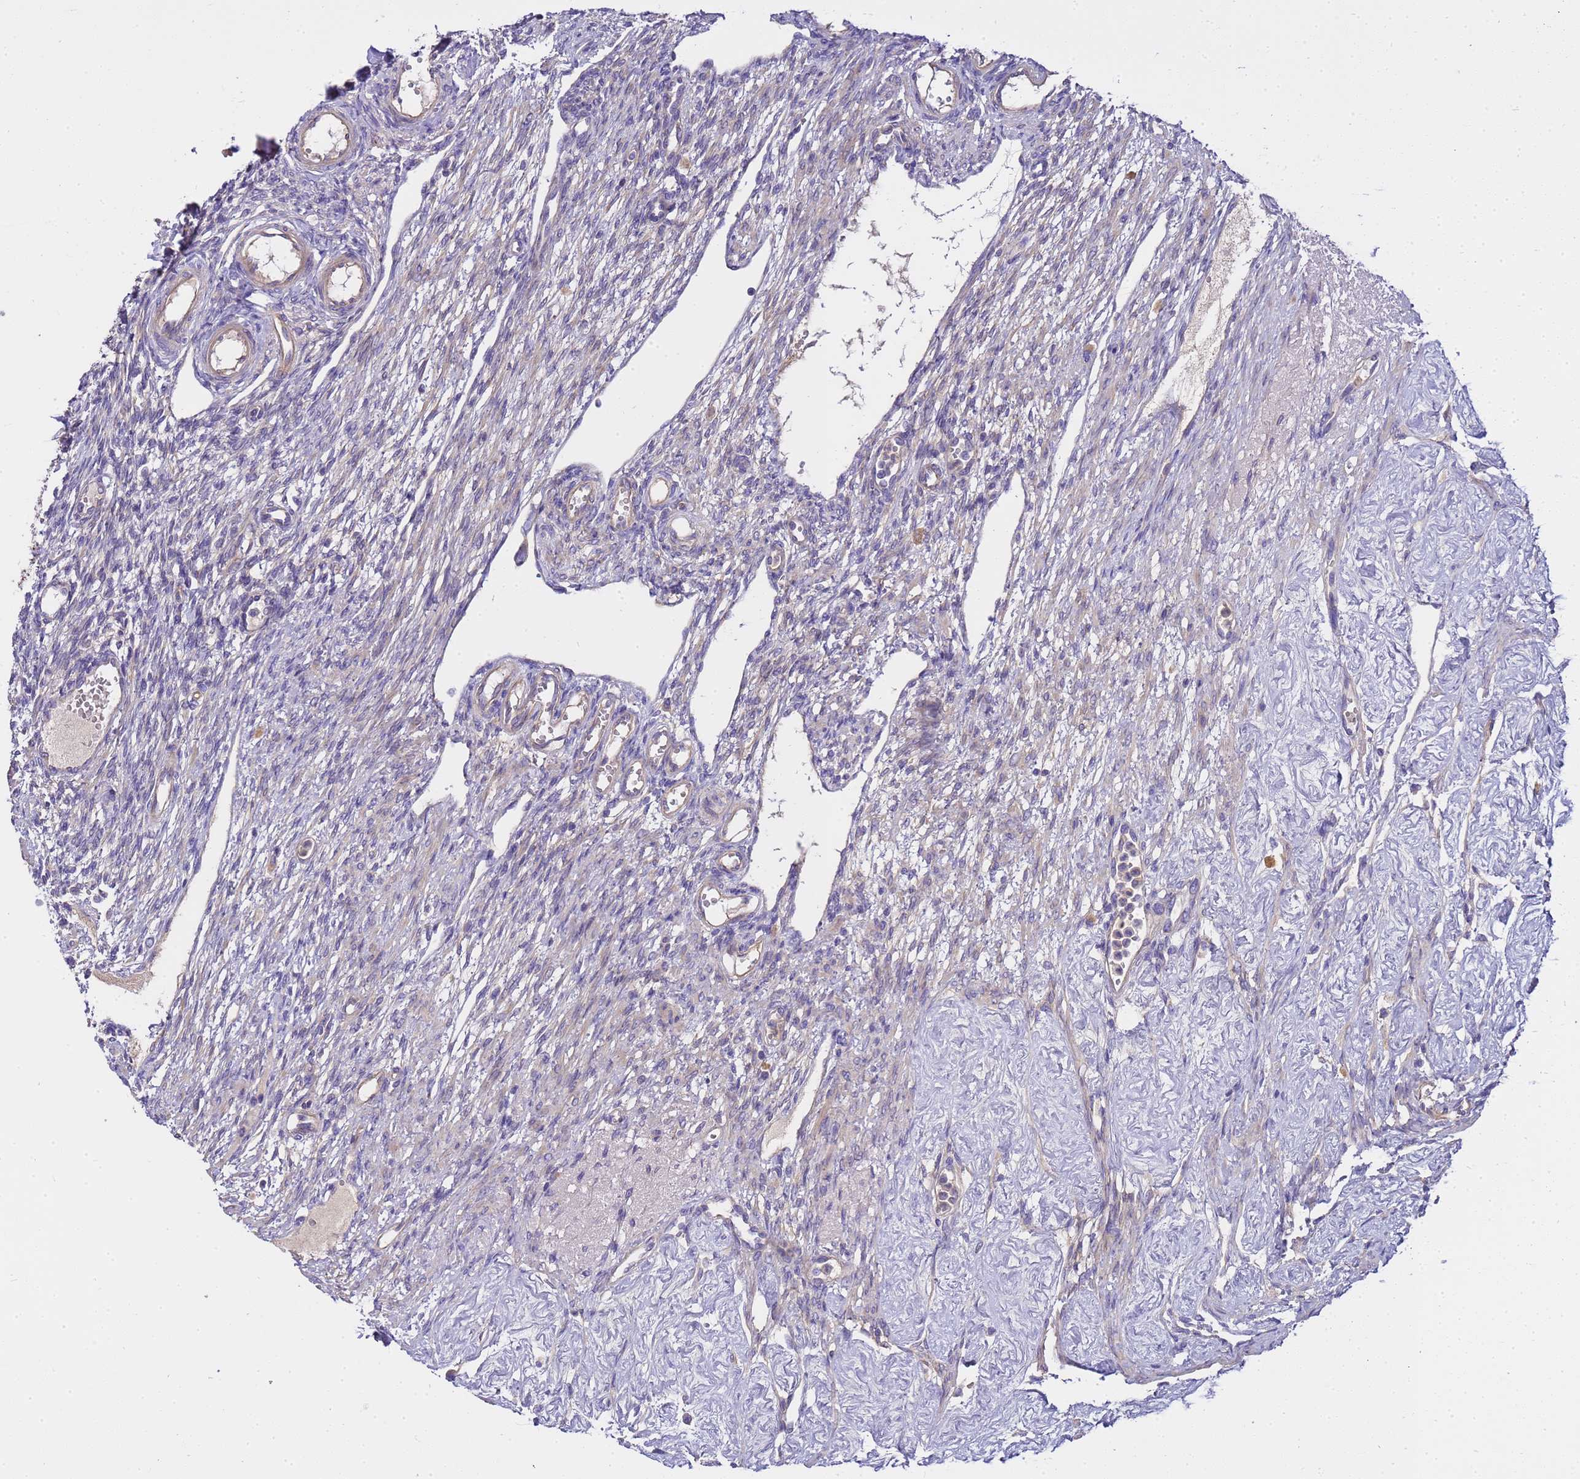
{"staining": {"intensity": "negative", "quantity": "none", "location": "none"}, "tissue": "ovary", "cell_type": "Ovarian stroma cells", "image_type": "normal", "snomed": [{"axis": "morphology", "description": "Normal tissue, NOS"}, {"axis": "morphology", "description": "Cyst, NOS"}, {"axis": "topography", "description": "Ovary"}], "caption": "IHC of benign human ovary demonstrates no expression in ovarian stroma cells.", "gene": "RIPPLY2", "patient": {"sex": "female", "age": 33}}